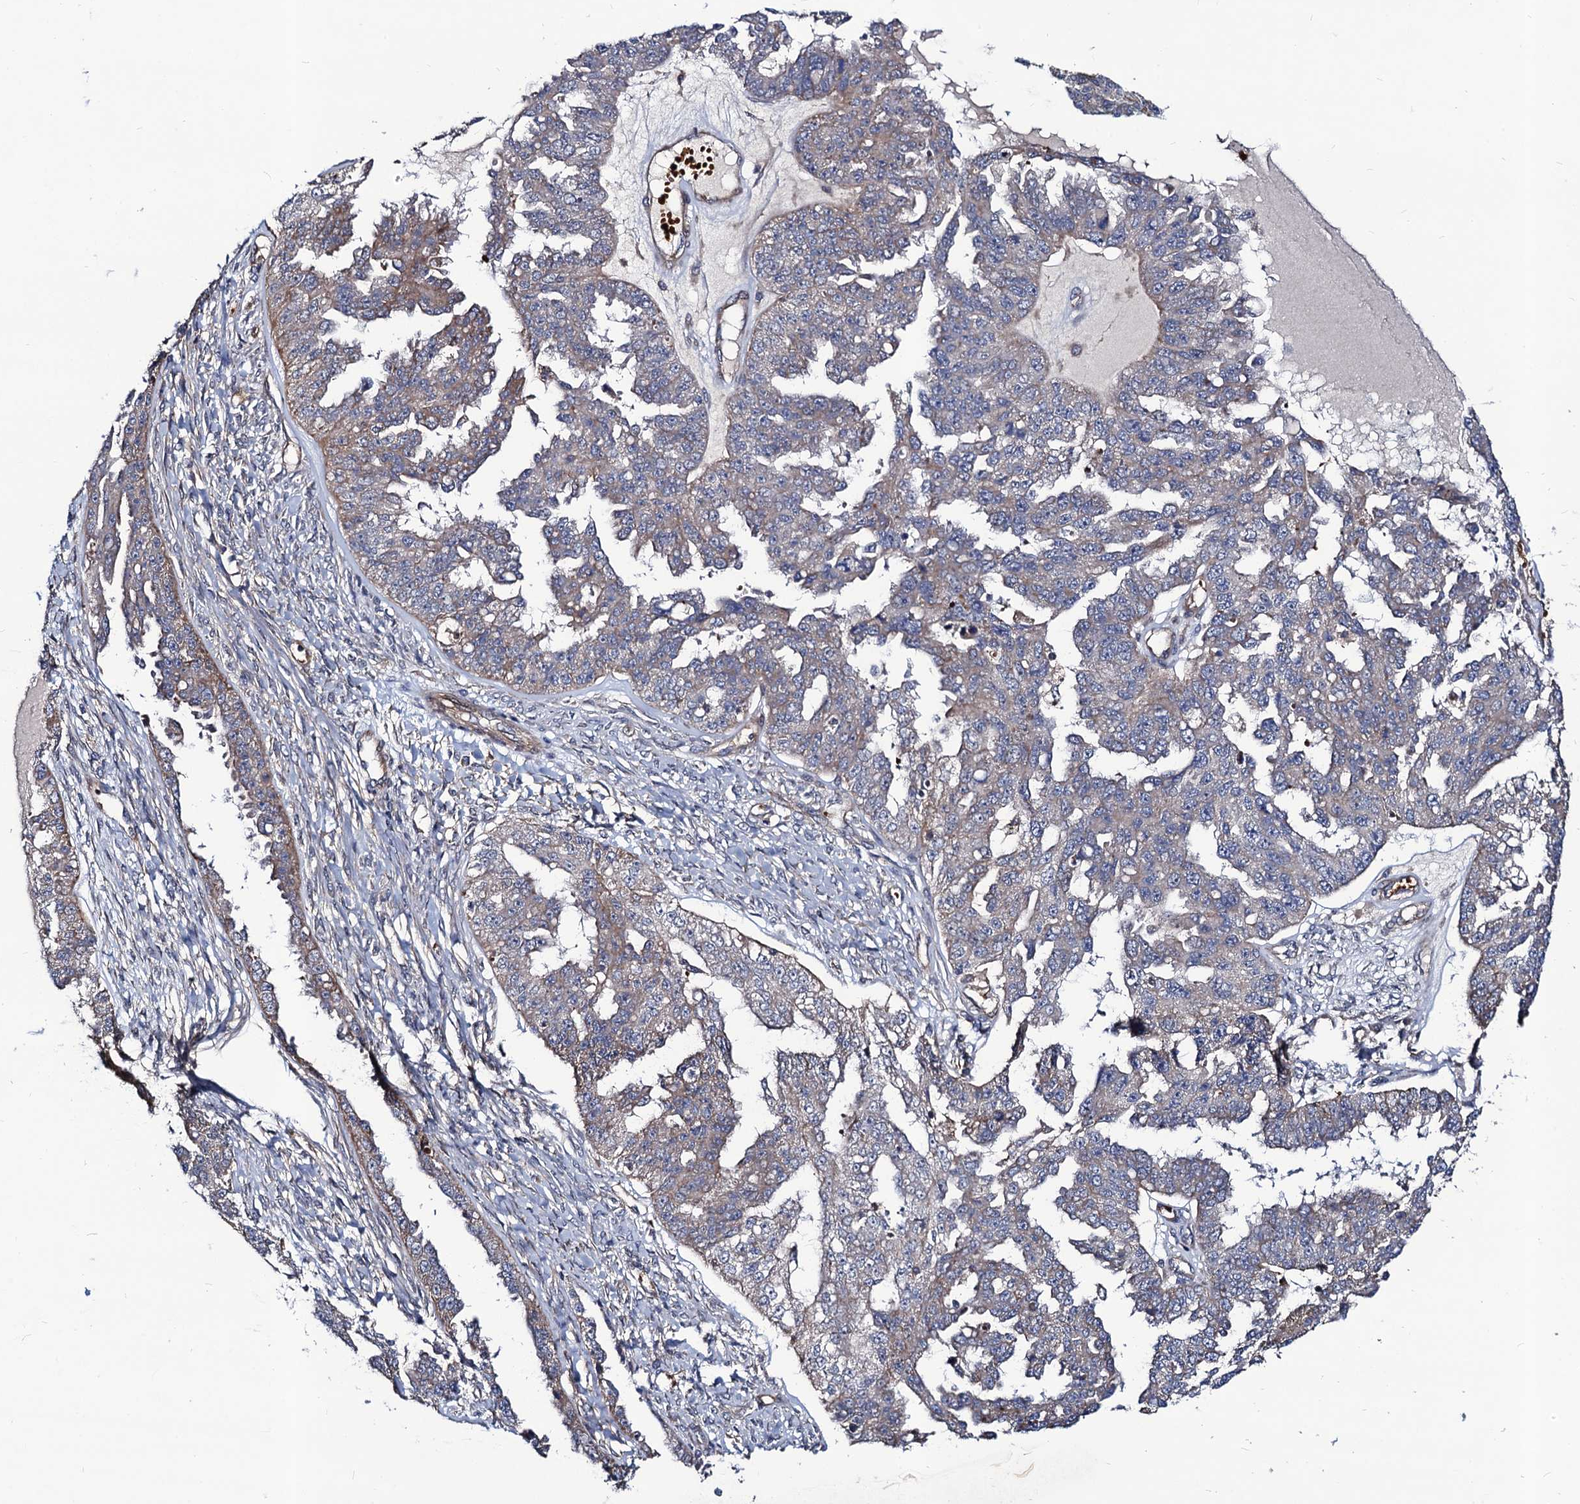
{"staining": {"intensity": "weak", "quantity": "25%-75%", "location": "cytoplasmic/membranous"}, "tissue": "ovarian cancer", "cell_type": "Tumor cells", "image_type": "cancer", "snomed": [{"axis": "morphology", "description": "Cystadenocarcinoma, serous, NOS"}, {"axis": "topography", "description": "Ovary"}], "caption": "Immunohistochemical staining of human ovarian serous cystadenocarcinoma reveals low levels of weak cytoplasmic/membranous protein staining in approximately 25%-75% of tumor cells. (DAB = brown stain, brightfield microscopy at high magnification).", "gene": "KXD1", "patient": {"sex": "female", "age": 58}}